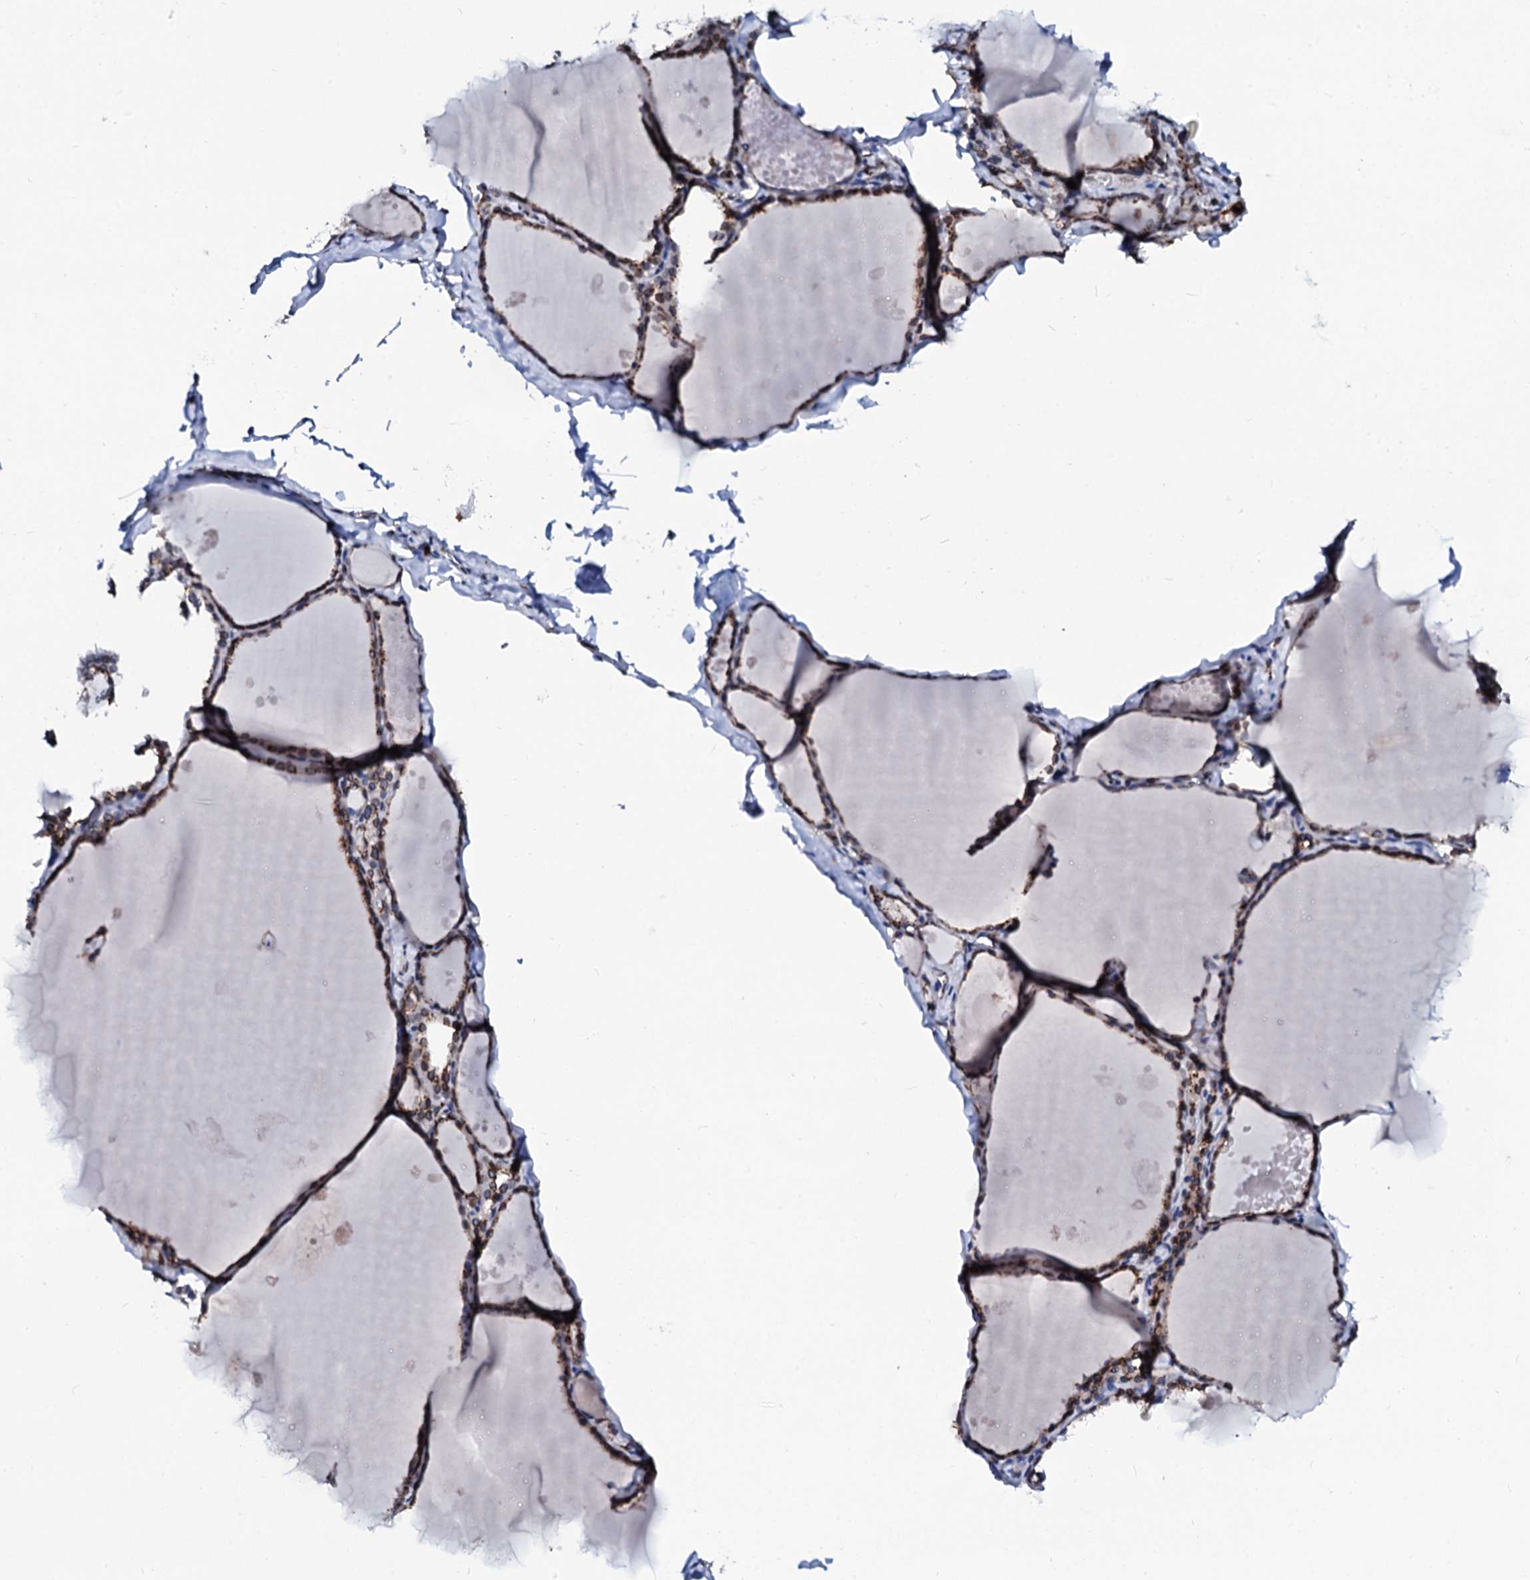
{"staining": {"intensity": "moderate", "quantity": ">75%", "location": "cytoplasmic/membranous"}, "tissue": "thyroid gland", "cell_type": "Glandular cells", "image_type": "normal", "snomed": [{"axis": "morphology", "description": "Normal tissue, NOS"}, {"axis": "topography", "description": "Thyroid gland"}], "caption": "Thyroid gland stained with immunohistochemistry (IHC) reveals moderate cytoplasmic/membranous staining in about >75% of glandular cells. (DAB IHC, brown staining for protein, blue staining for nuclei).", "gene": "TMCO3", "patient": {"sex": "male", "age": 56}}